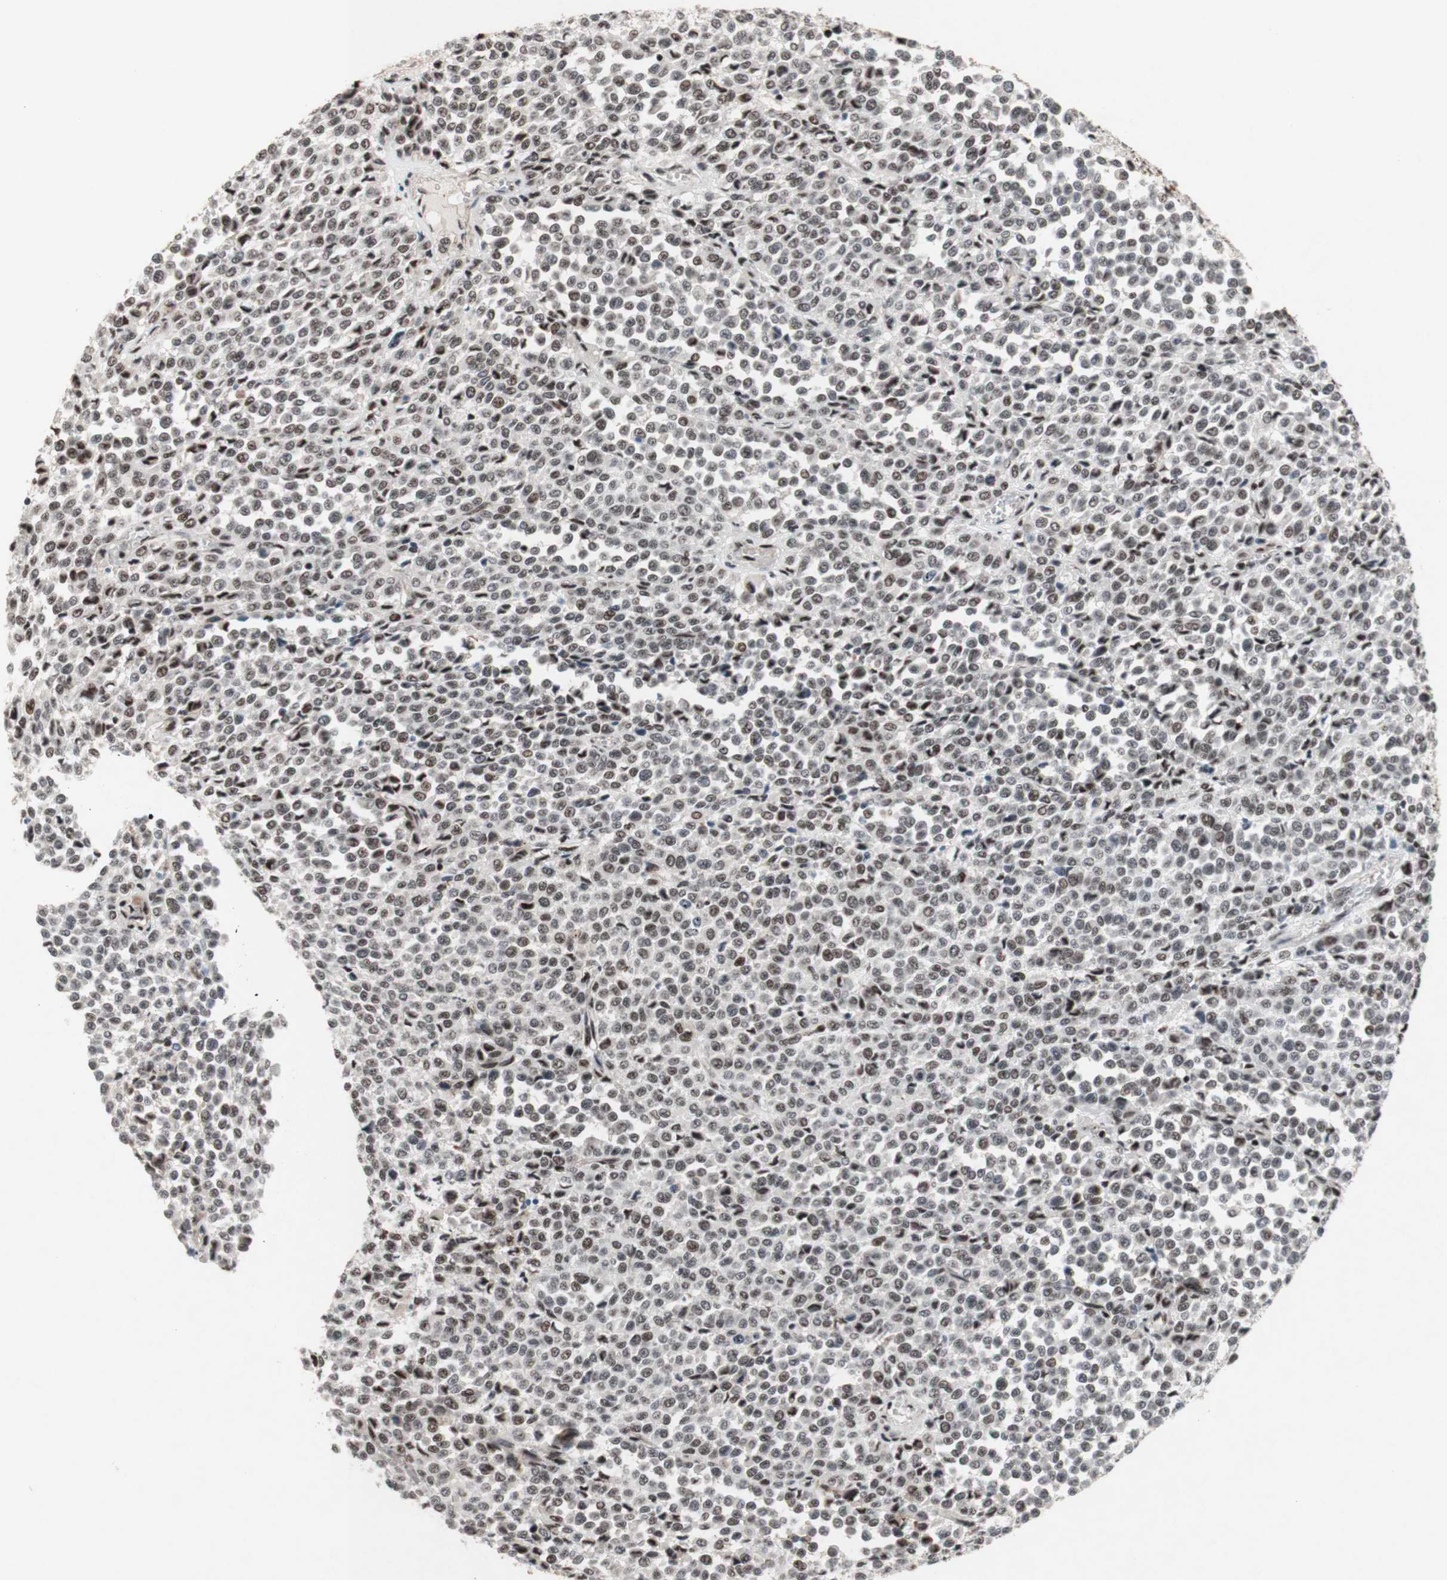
{"staining": {"intensity": "weak", "quantity": ">75%", "location": "nuclear"}, "tissue": "melanoma", "cell_type": "Tumor cells", "image_type": "cancer", "snomed": [{"axis": "morphology", "description": "Malignant melanoma, Metastatic site"}, {"axis": "topography", "description": "Pancreas"}], "caption": "Malignant melanoma (metastatic site) tissue reveals weak nuclear expression in about >75% of tumor cells", "gene": "TLE1", "patient": {"sex": "female", "age": 30}}